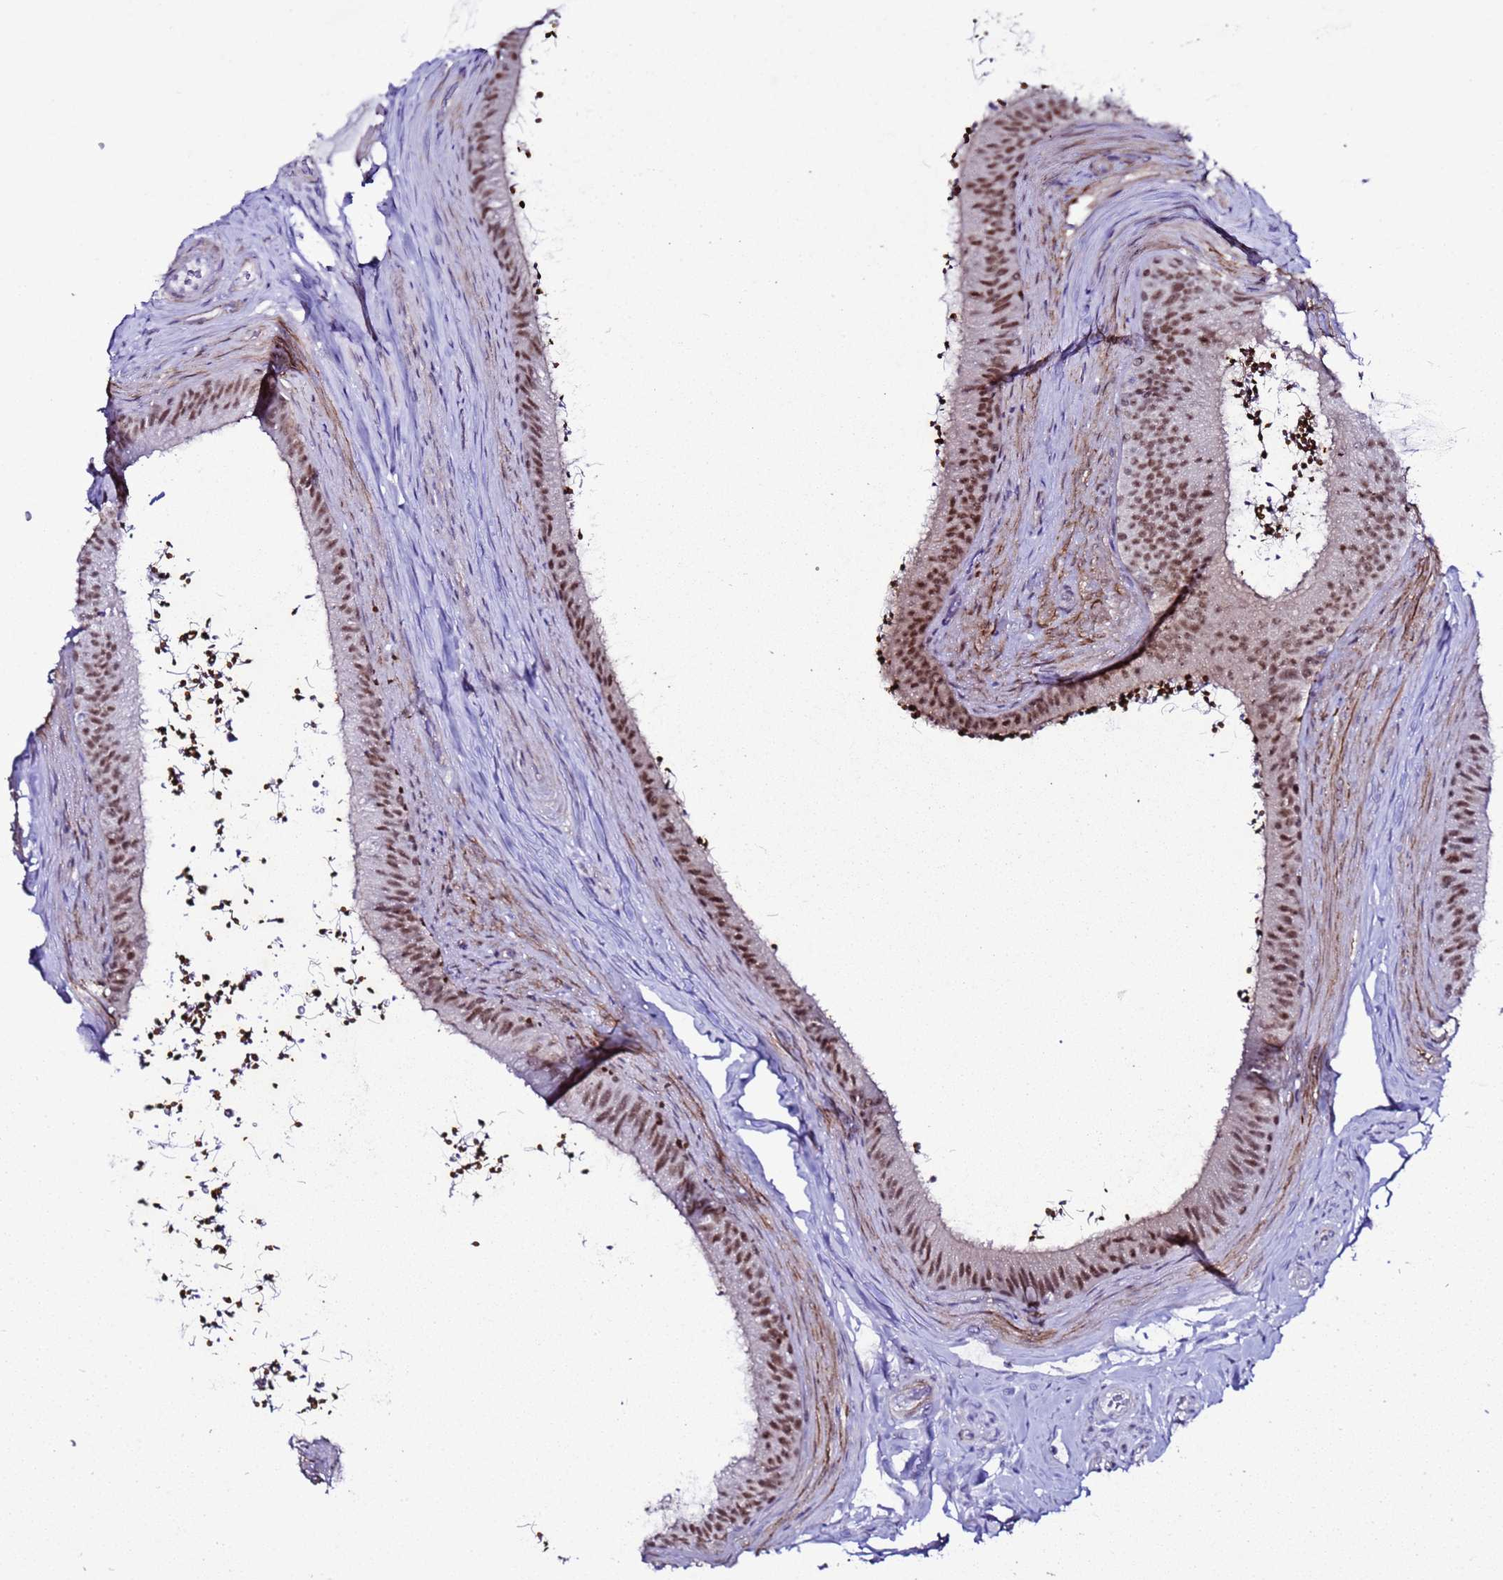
{"staining": {"intensity": "moderate", "quantity": ">75%", "location": "nuclear"}, "tissue": "epididymis", "cell_type": "Glandular cells", "image_type": "normal", "snomed": [{"axis": "morphology", "description": "Normal tissue, NOS"}, {"axis": "topography", "description": "Testis"}, {"axis": "topography", "description": "Epididymis"}], "caption": "Immunohistochemical staining of normal epididymis demonstrates moderate nuclear protein staining in about >75% of glandular cells.", "gene": "BCL7A", "patient": {"sex": "male", "age": 41}}